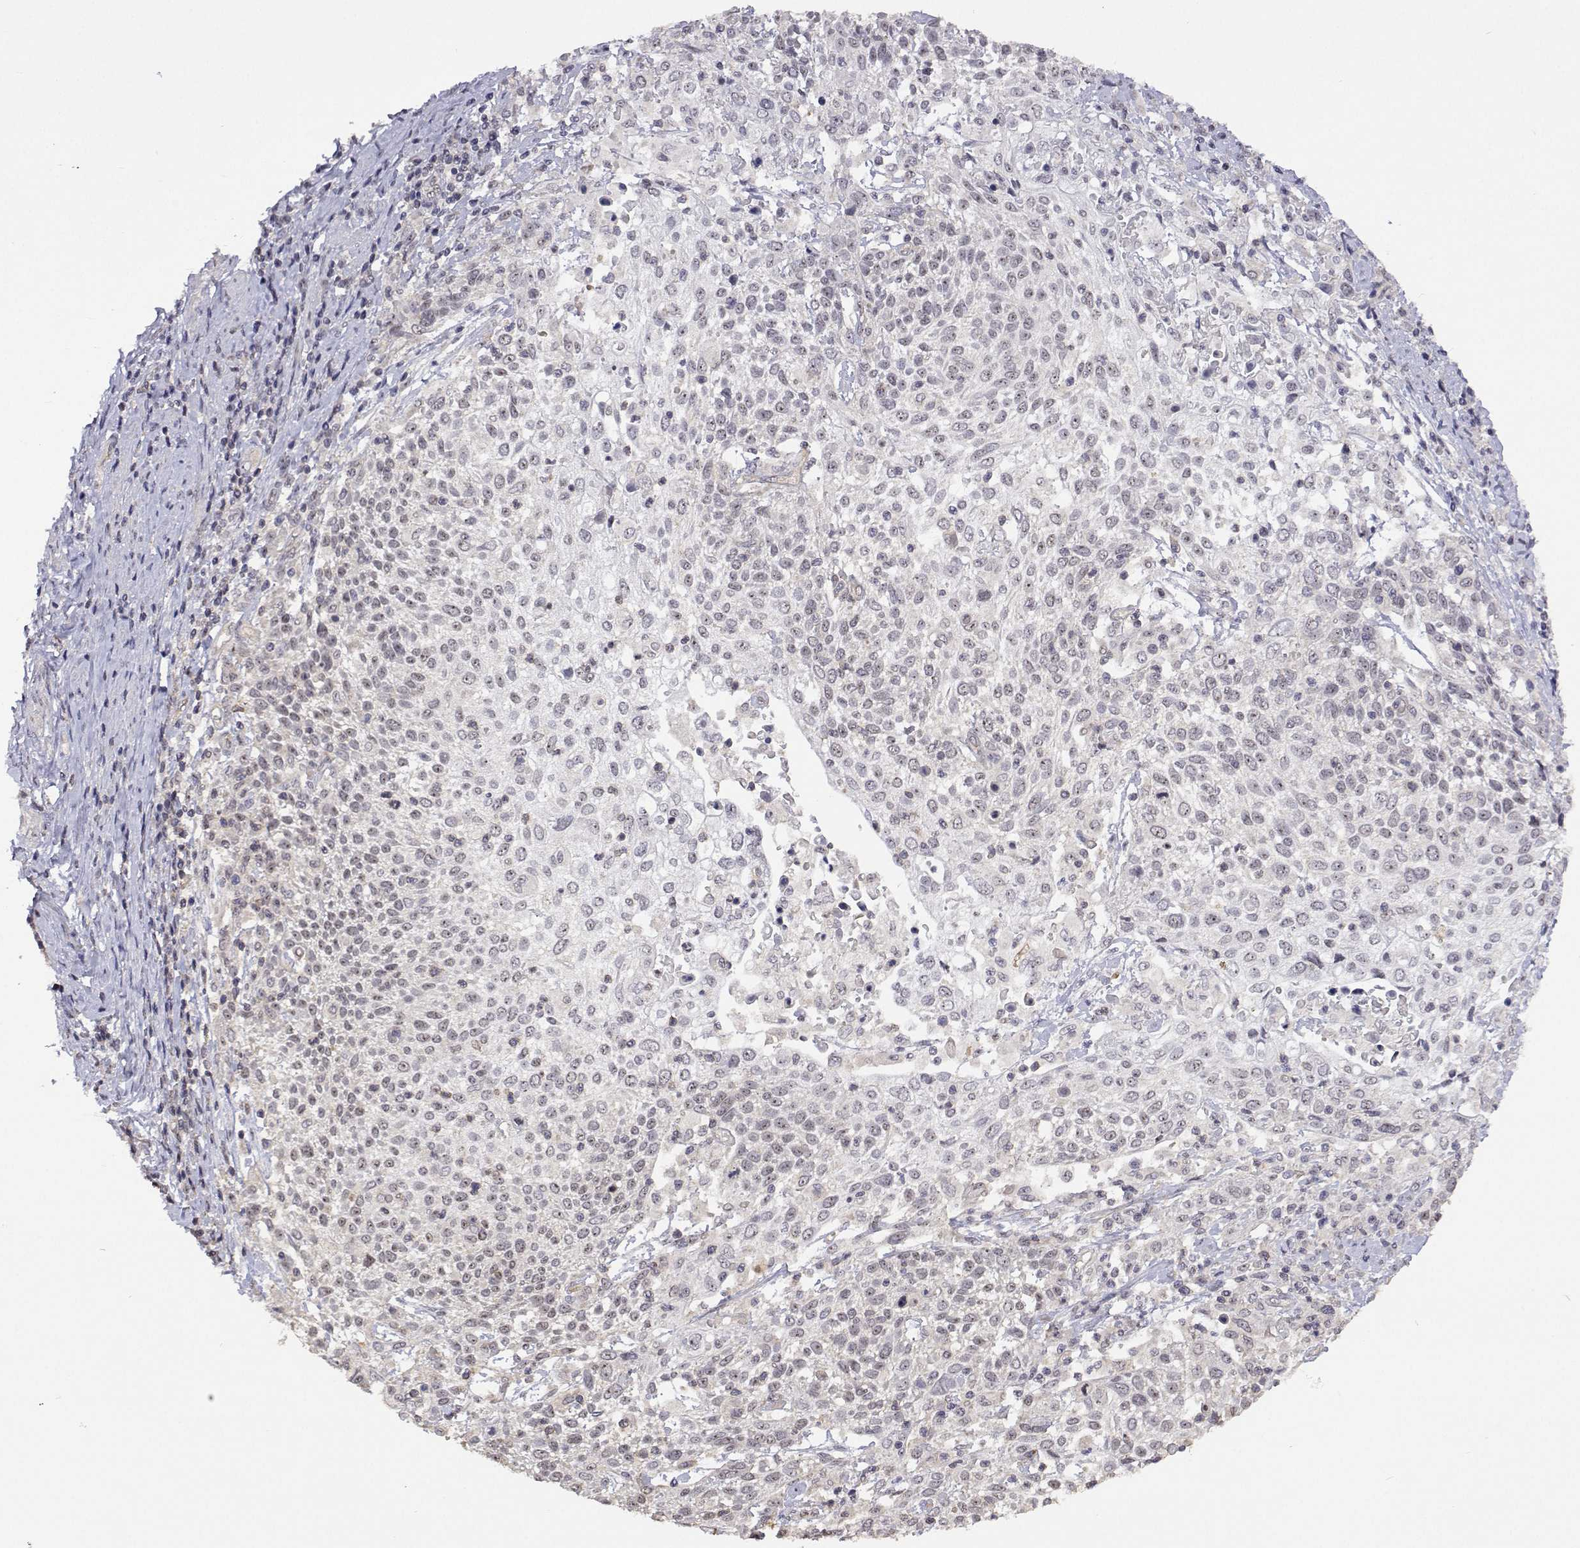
{"staining": {"intensity": "weak", "quantity": "<25%", "location": "nuclear"}, "tissue": "cervical cancer", "cell_type": "Tumor cells", "image_type": "cancer", "snomed": [{"axis": "morphology", "description": "Squamous cell carcinoma, NOS"}, {"axis": "topography", "description": "Cervix"}], "caption": "Immunohistochemical staining of squamous cell carcinoma (cervical) displays no significant positivity in tumor cells.", "gene": "NHP2", "patient": {"sex": "female", "age": 61}}